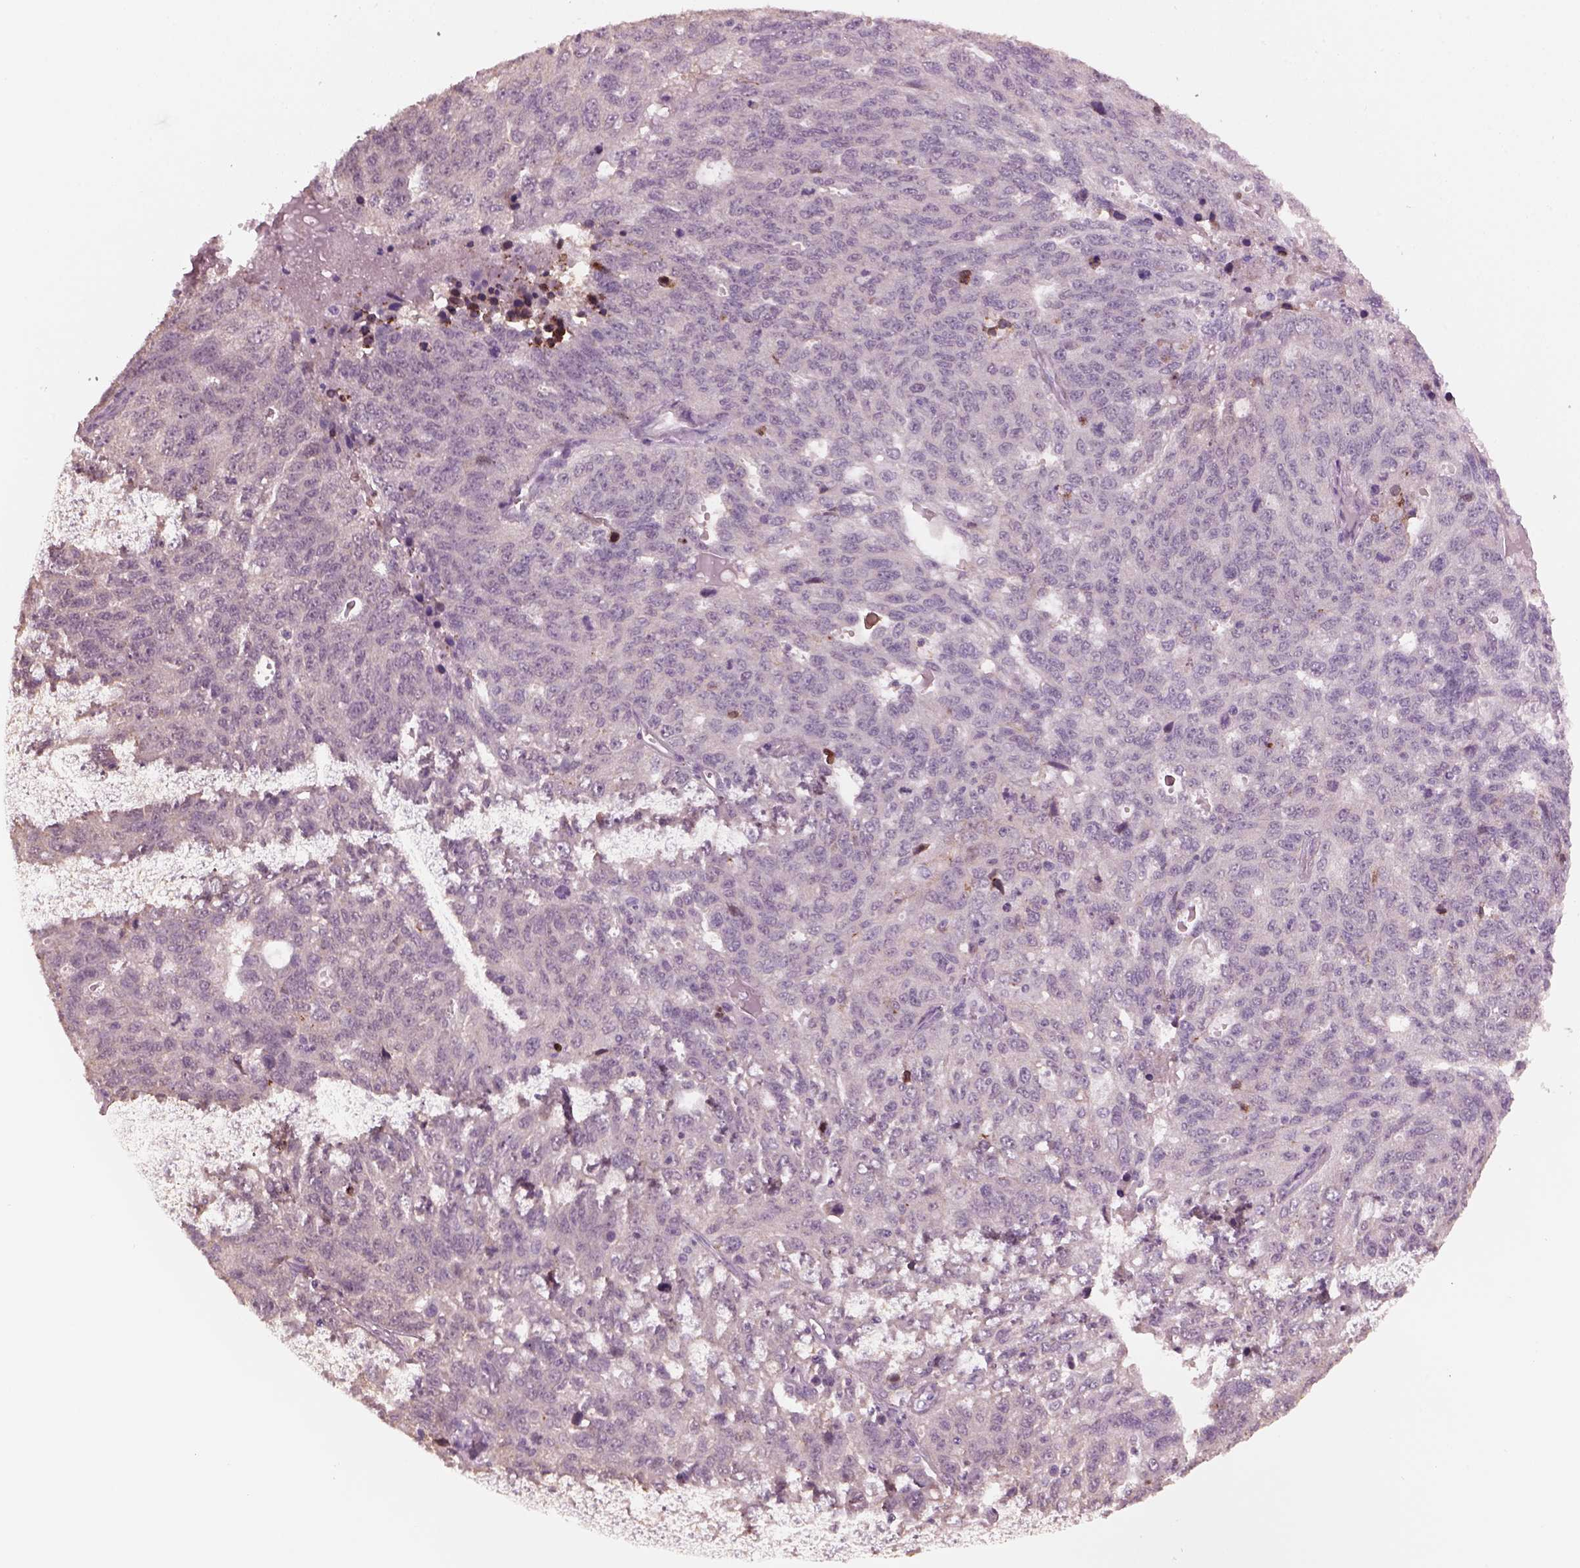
{"staining": {"intensity": "negative", "quantity": "none", "location": "none"}, "tissue": "ovarian cancer", "cell_type": "Tumor cells", "image_type": "cancer", "snomed": [{"axis": "morphology", "description": "Cystadenocarcinoma, serous, NOS"}, {"axis": "topography", "description": "Ovary"}], "caption": "Immunohistochemistry (IHC) of human ovarian cancer (serous cystadenocarcinoma) displays no staining in tumor cells.", "gene": "SRI", "patient": {"sex": "female", "age": 71}}